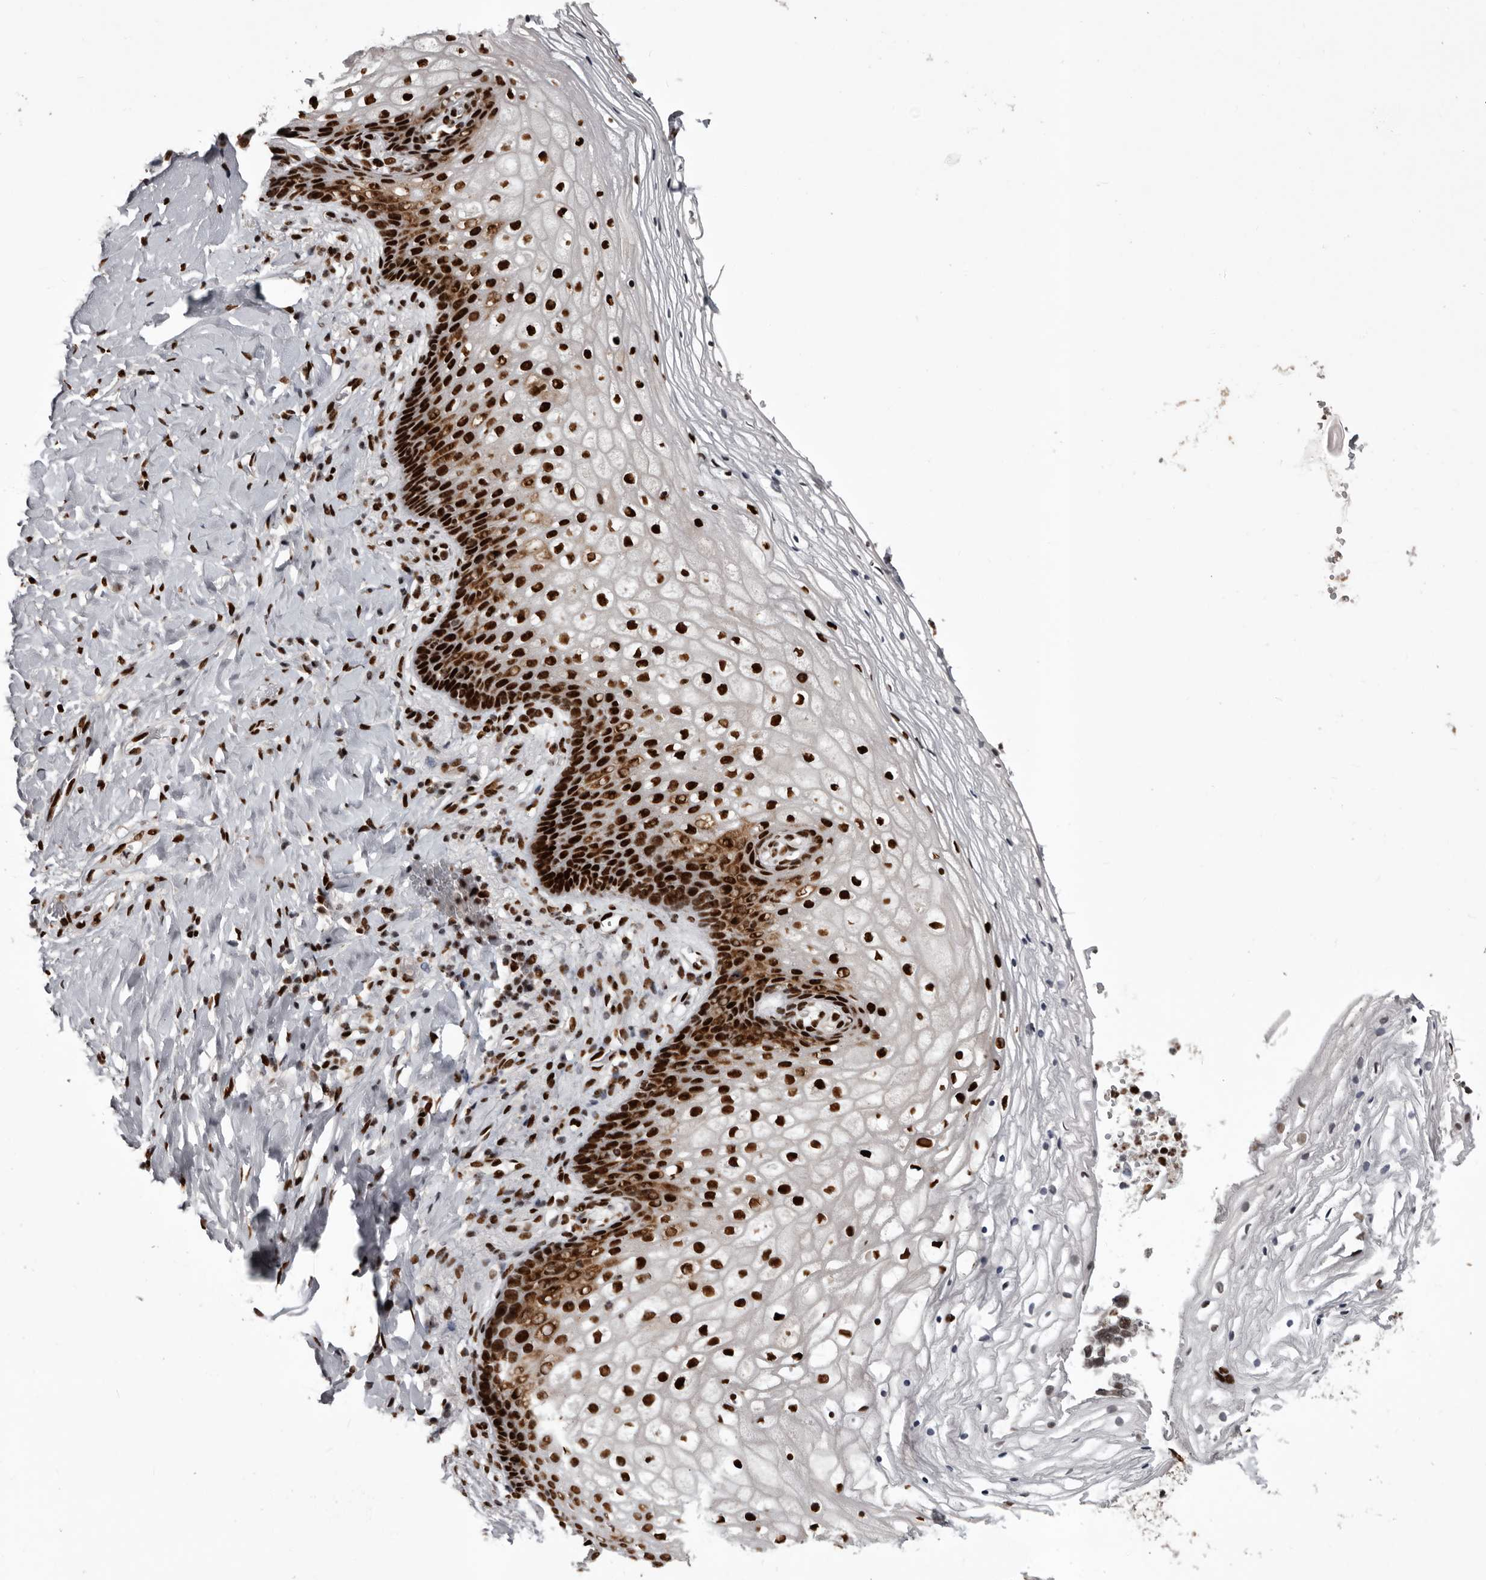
{"staining": {"intensity": "strong", "quantity": ">75%", "location": "nuclear"}, "tissue": "vagina", "cell_type": "Squamous epithelial cells", "image_type": "normal", "snomed": [{"axis": "morphology", "description": "Normal tissue, NOS"}, {"axis": "topography", "description": "Vagina"}], "caption": "Immunohistochemical staining of unremarkable human vagina shows high levels of strong nuclear expression in approximately >75% of squamous epithelial cells.", "gene": "NUMA1", "patient": {"sex": "female", "age": 60}}